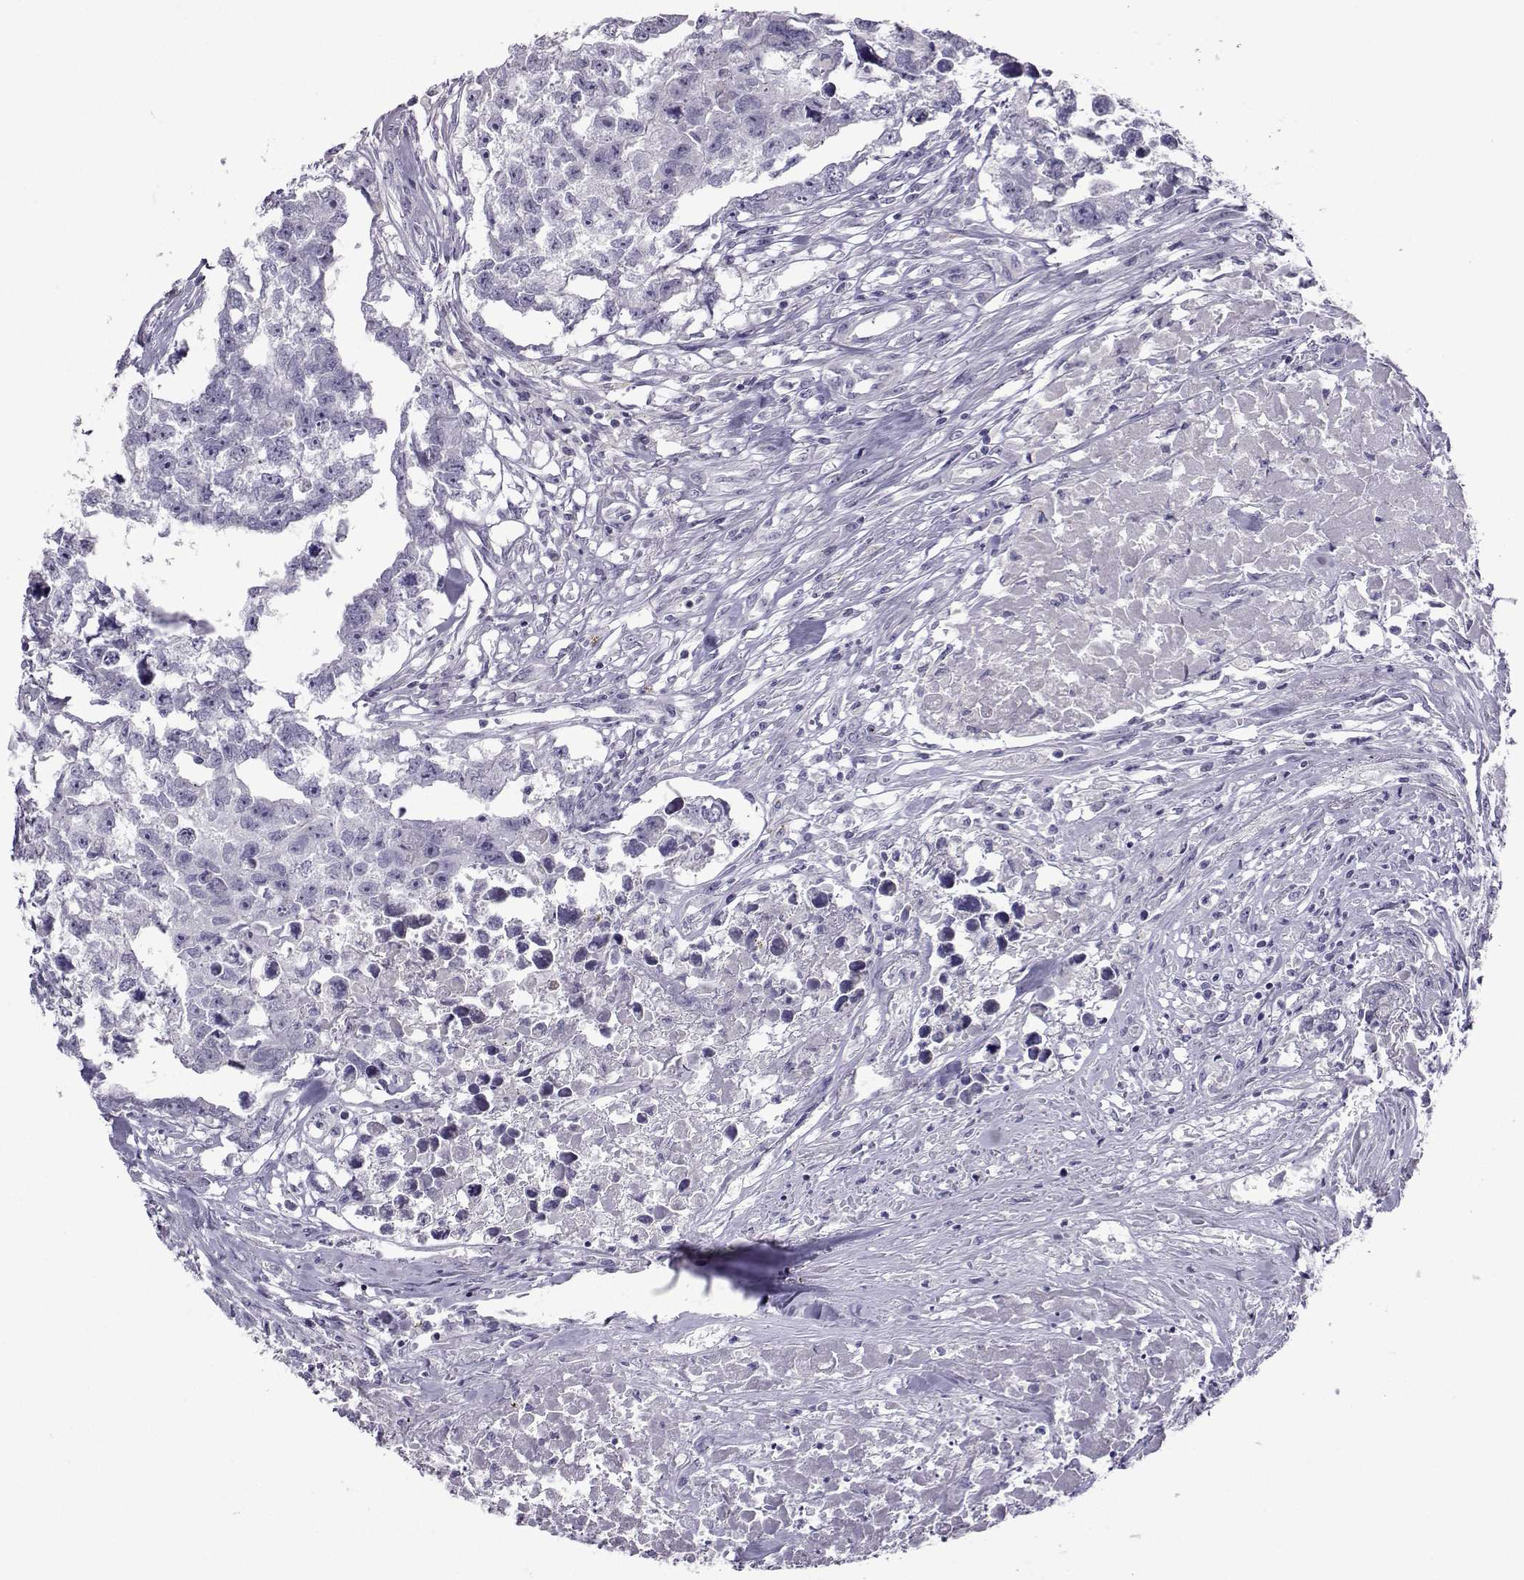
{"staining": {"intensity": "negative", "quantity": "none", "location": "none"}, "tissue": "testis cancer", "cell_type": "Tumor cells", "image_type": "cancer", "snomed": [{"axis": "morphology", "description": "Carcinoma, Embryonal, NOS"}, {"axis": "morphology", "description": "Teratoma, malignant, NOS"}, {"axis": "topography", "description": "Testis"}], "caption": "Tumor cells are negative for protein expression in human testis teratoma (malignant).", "gene": "ARMC2", "patient": {"sex": "male", "age": 44}}